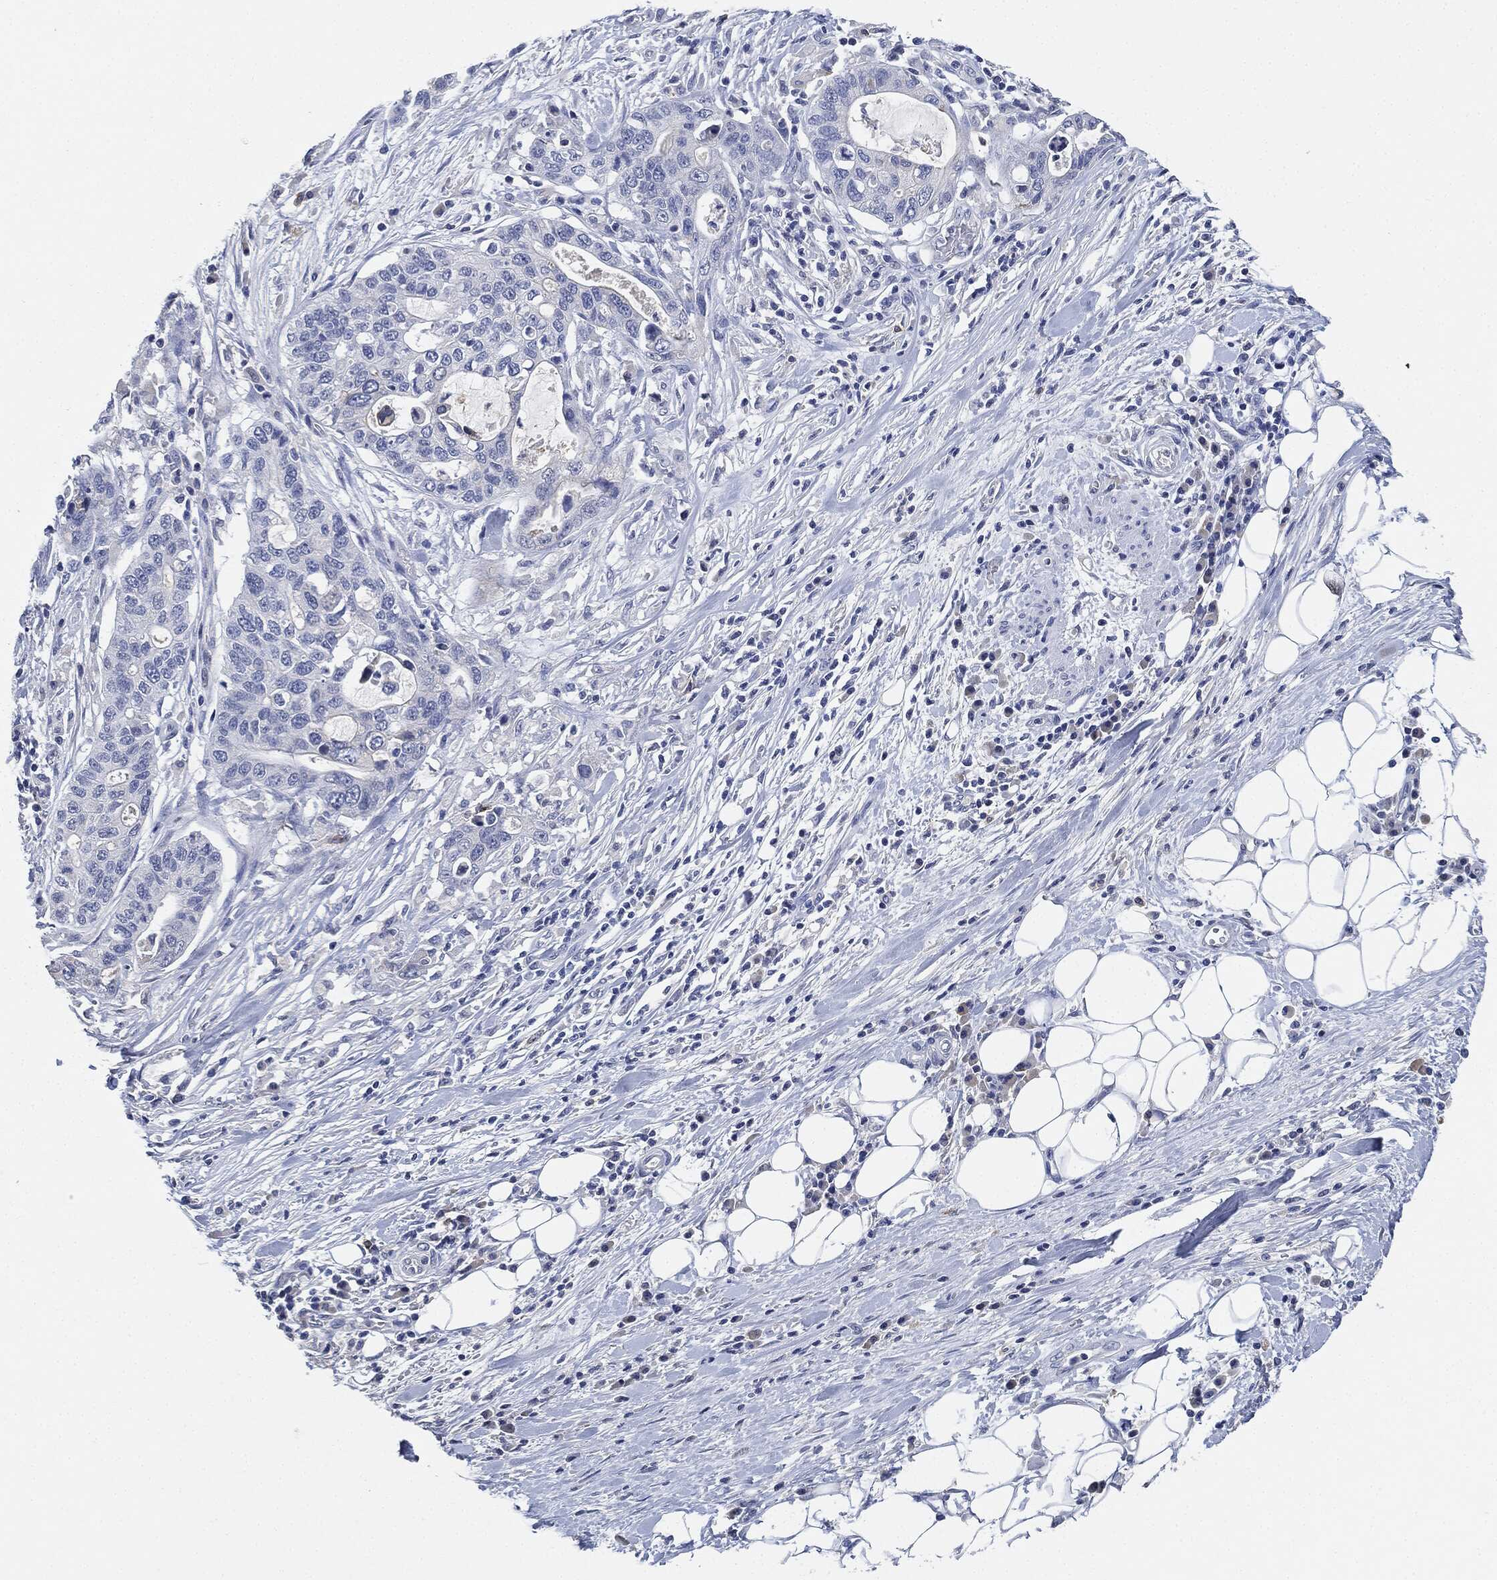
{"staining": {"intensity": "negative", "quantity": "none", "location": "none"}, "tissue": "stomach cancer", "cell_type": "Tumor cells", "image_type": "cancer", "snomed": [{"axis": "morphology", "description": "Adenocarcinoma, NOS"}, {"axis": "topography", "description": "Stomach"}], "caption": "This is an immunohistochemistry (IHC) photomicrograph of human stomach cancer (adenocarcinoma). There is no staining in tumor cells.", "gene": "NTRK1", "patient": {"sex": "male", "age": 54}}